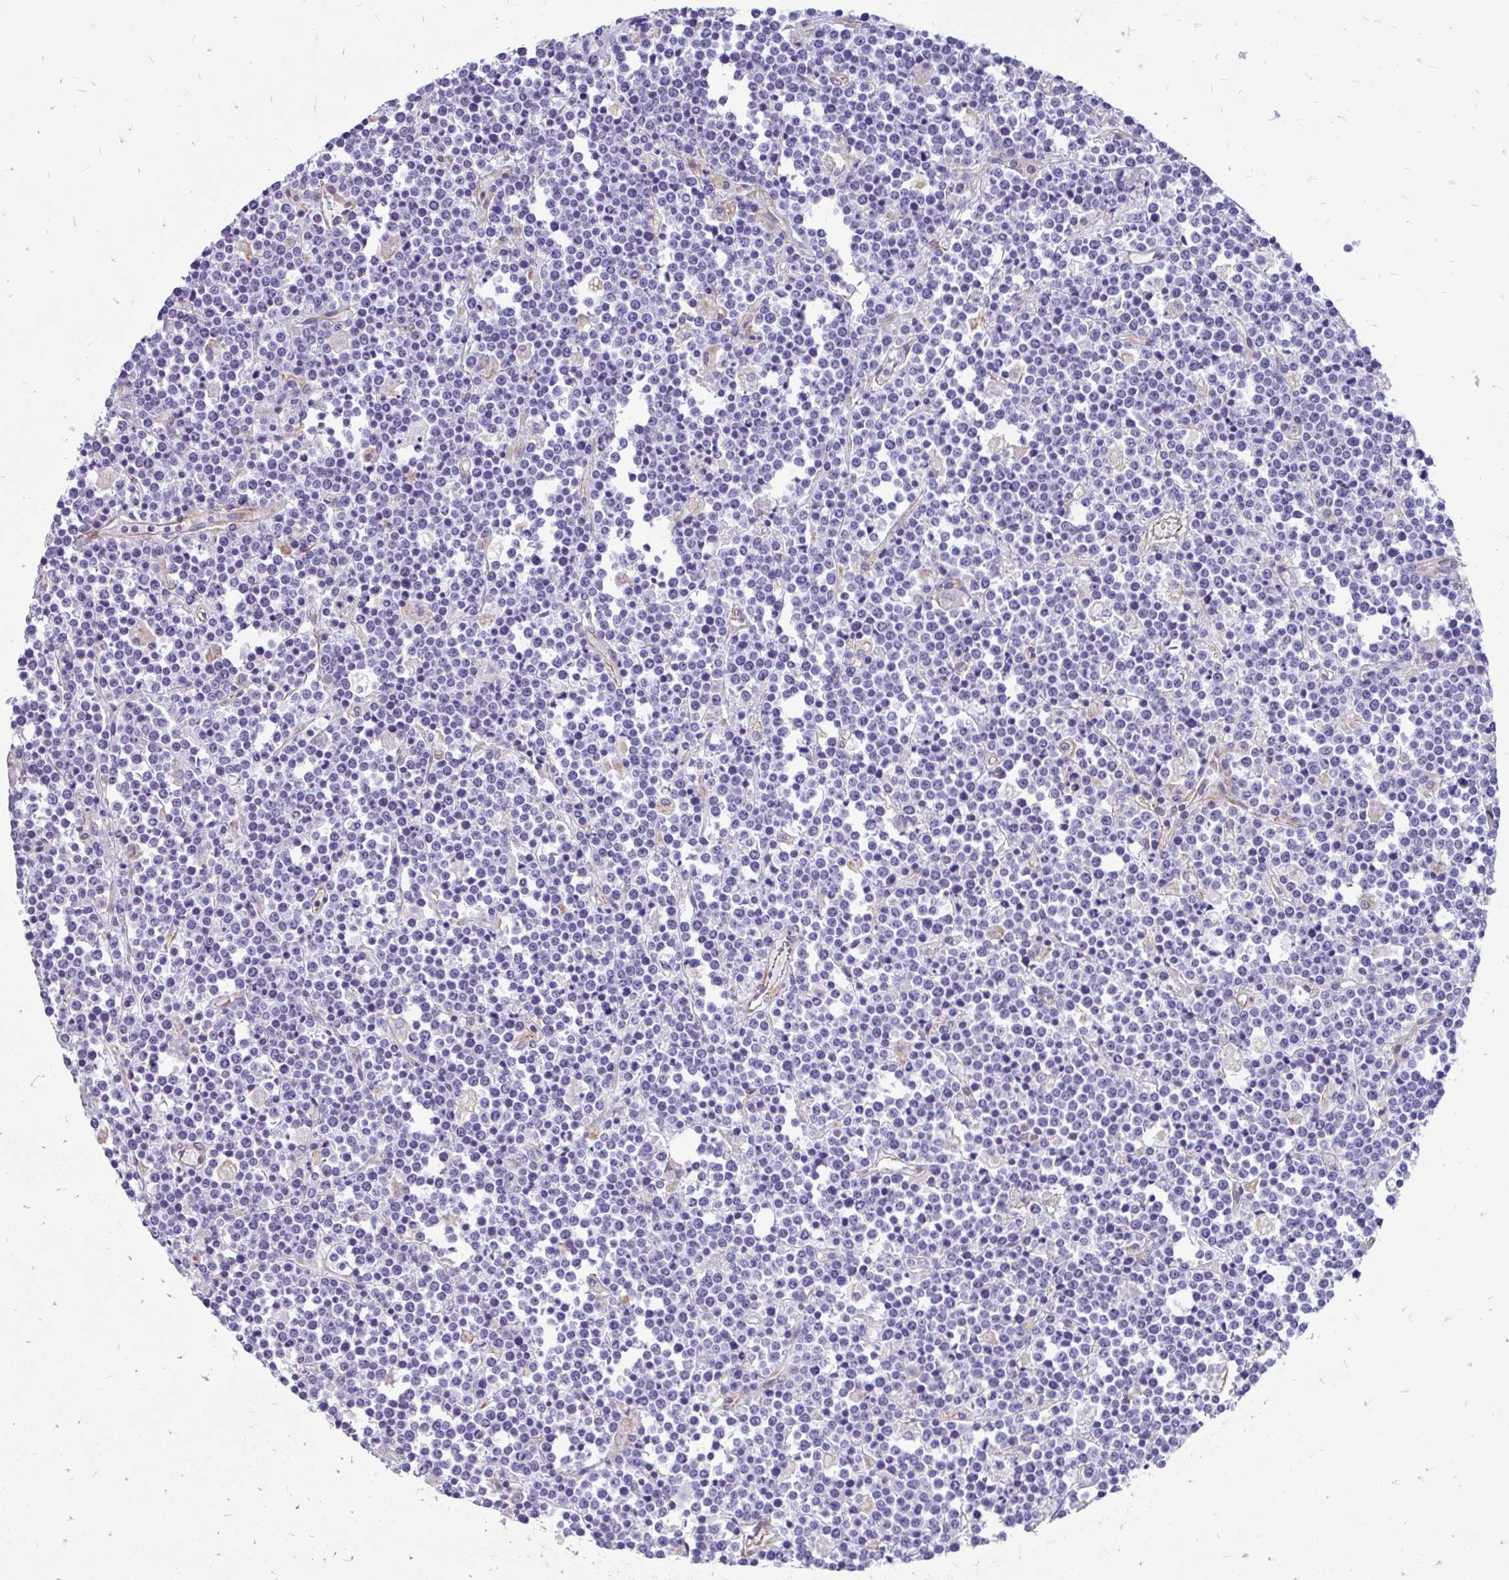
{"staining": {"intensity": "negative", "quantity": "none", "location": "none"}, "tissue": "lymphoma", "cell_type": "Tumor cells", "image_type": "cancer", "snomed": [{"axis": "morphology", "description": "Malignant lymphoma, non-Hodgkin's type, High grade"}, {"axis": "topography", "description": "Ovary"}], "caption": "This is a micrograph of IHC staining of high-grade malignant lymphoma, non-Hodgkin's type, which shows no expression in tumor cells.", "gene": "FAM83C", "patient": {"sex": "female", "age": 56}}